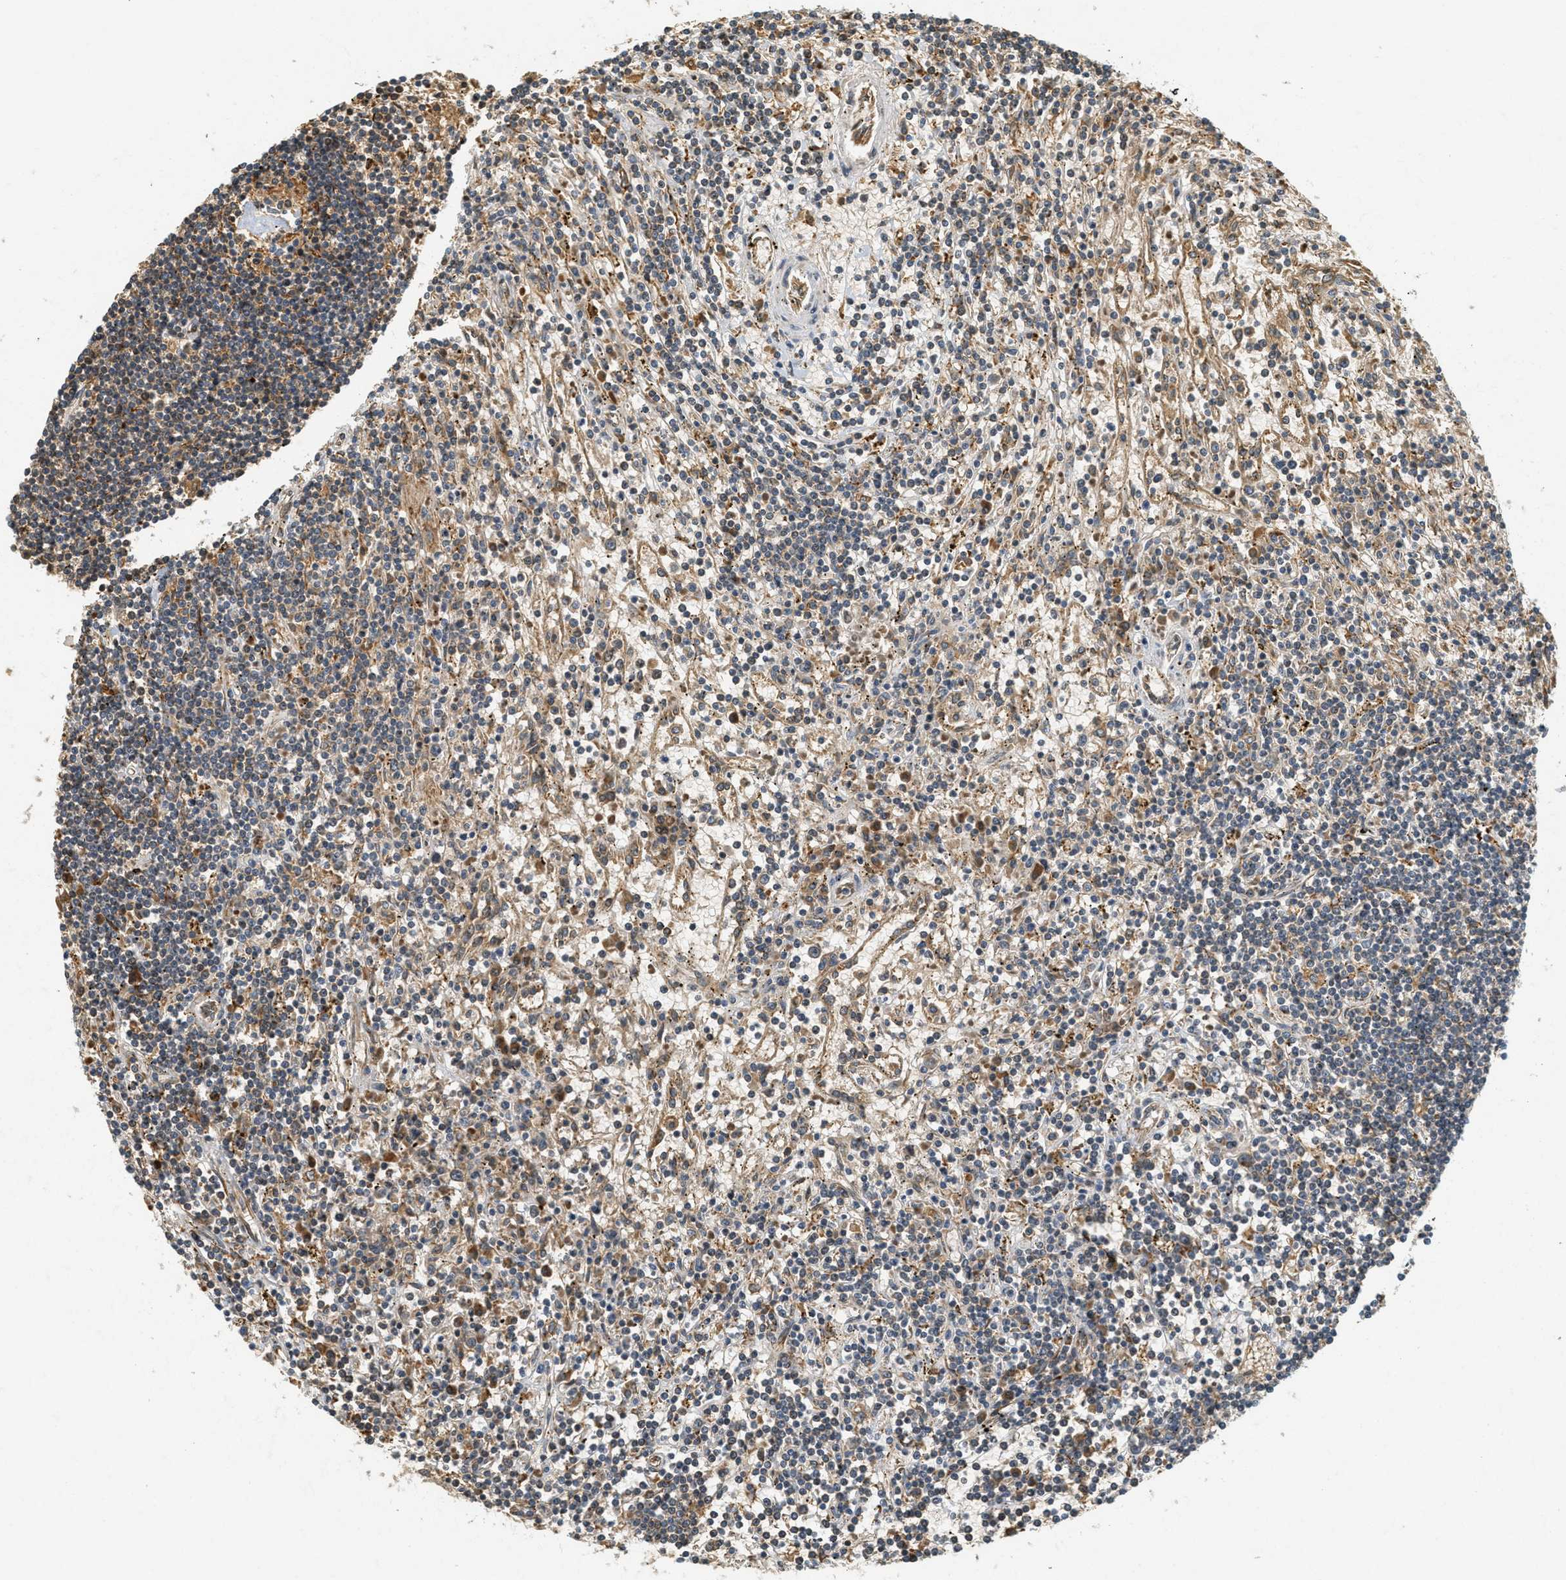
{"staining": {"intensity": "moderate", "quantity": "<25%", "location": "cytoplasmic/membranous"}, "tissue": "lymphoma", "cell_type": "Tumor cells", "image_type": "cancer", "snomed": [{"axis": "morphology", "description": "Malignant lymphoma, non-Hodgkin's type, Low grade"}, {"axis": "topography", "description": "Spleen"}], "caption": "Tumor cells show low levels of moderate cytoplasmic/membranous staining in approximately <25% of cells in lymphoma.", "gene": "PDK1", "patient": {"sex": "male", "age": 76}}